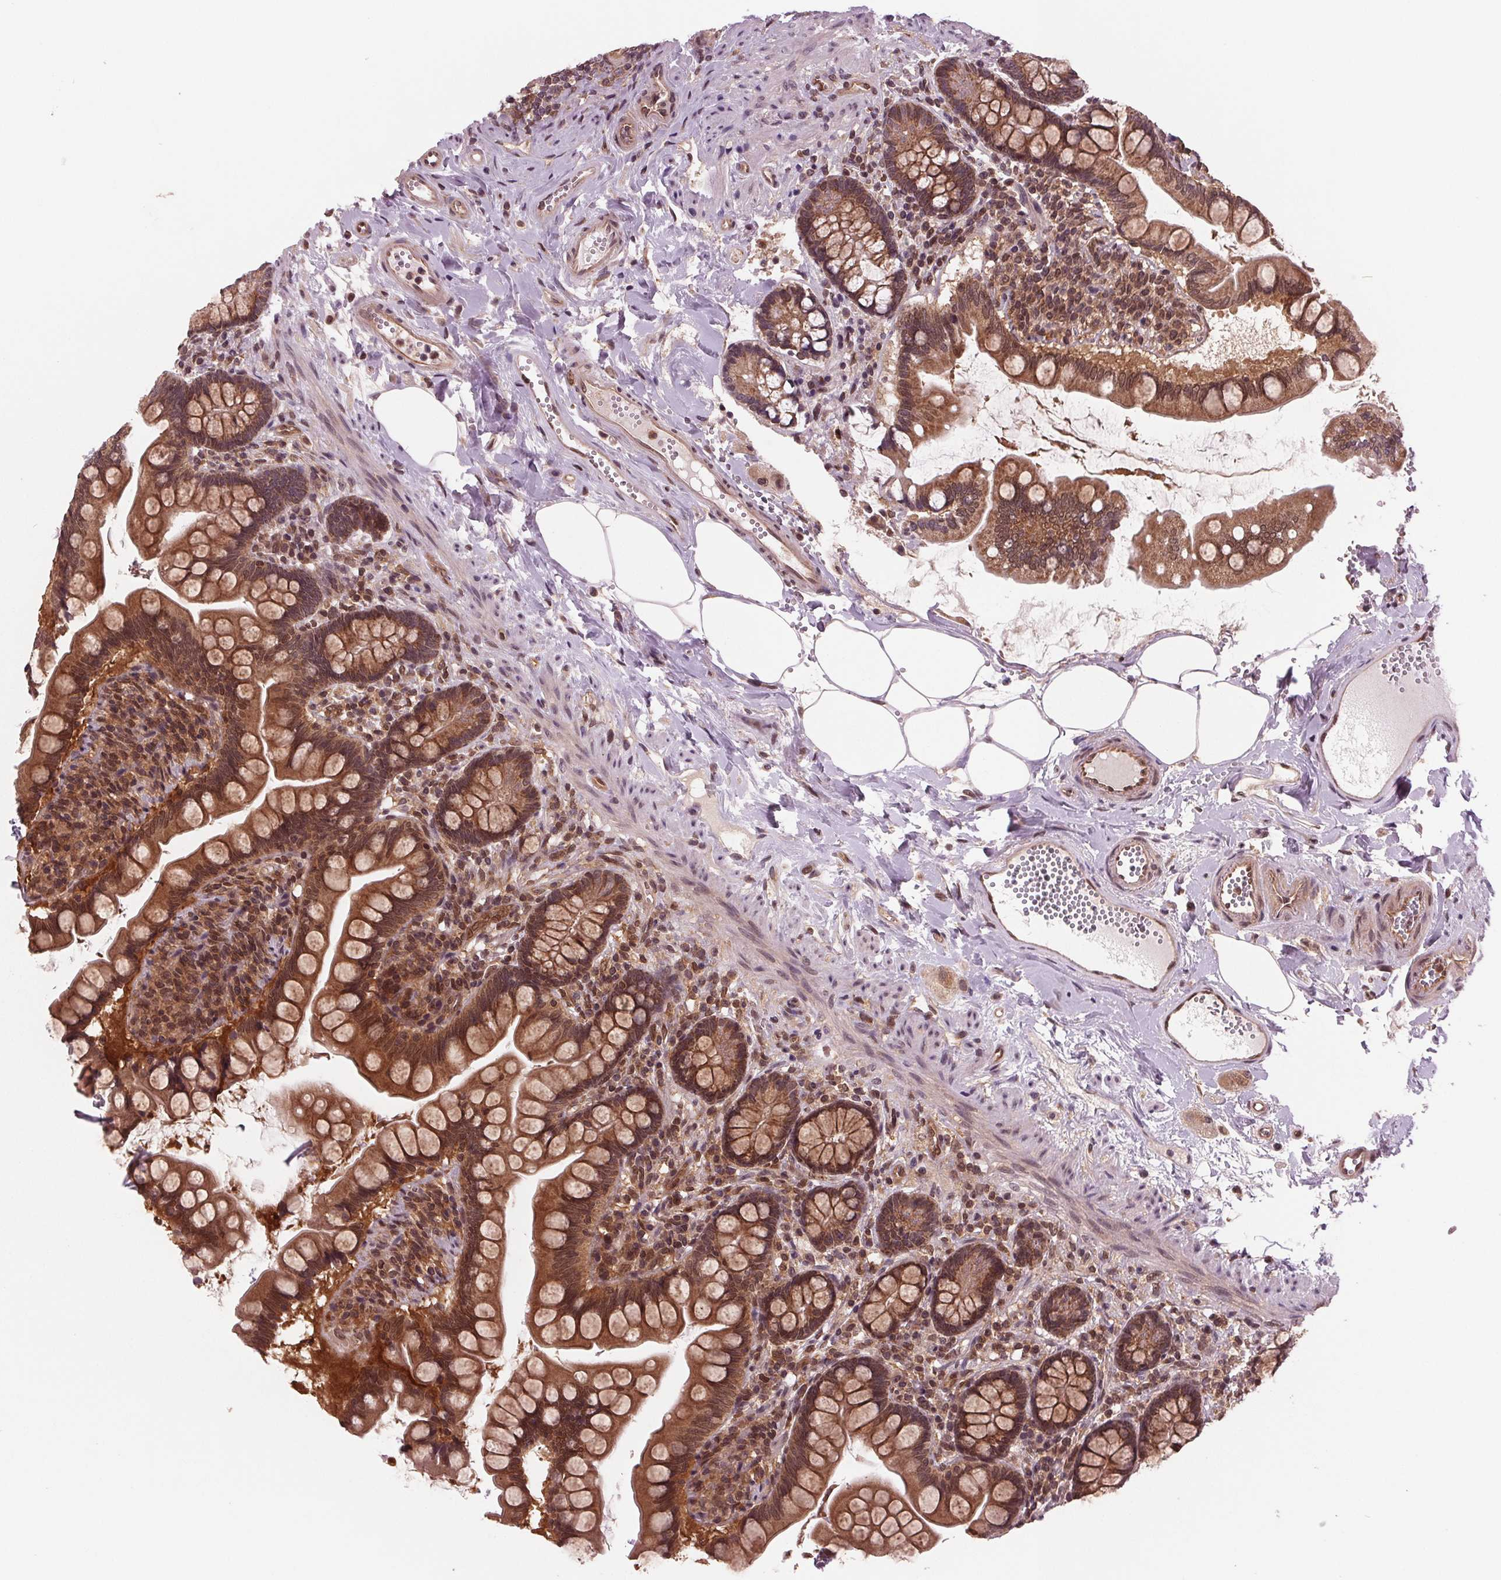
{"staining": {"intensity": "strong", "quantity": ">75%", "location": "cytoplasmic/membranous"}, "tissue": "small intestine", "cell_type": "Glandular cells", "image_type": "normal", "snomed": [{"axis": "morphology", "description": "Normal tissue, NOS"}, {"axis": "topography", "description": "Small intestine"}], "caption": "Glandular cells display high levels of strong cytoplasmic/membranous positivity in approximately >75% of cells in unremarkable small intestine. The protein of interest is stained brown, and the nuclei are stained in blue (DAB (3,3'-diaminobenzidine) IHC with brightfield microscopy, high magnification).", "gene": "STAT3", "patient": {"sex": "female", "age": 56}}